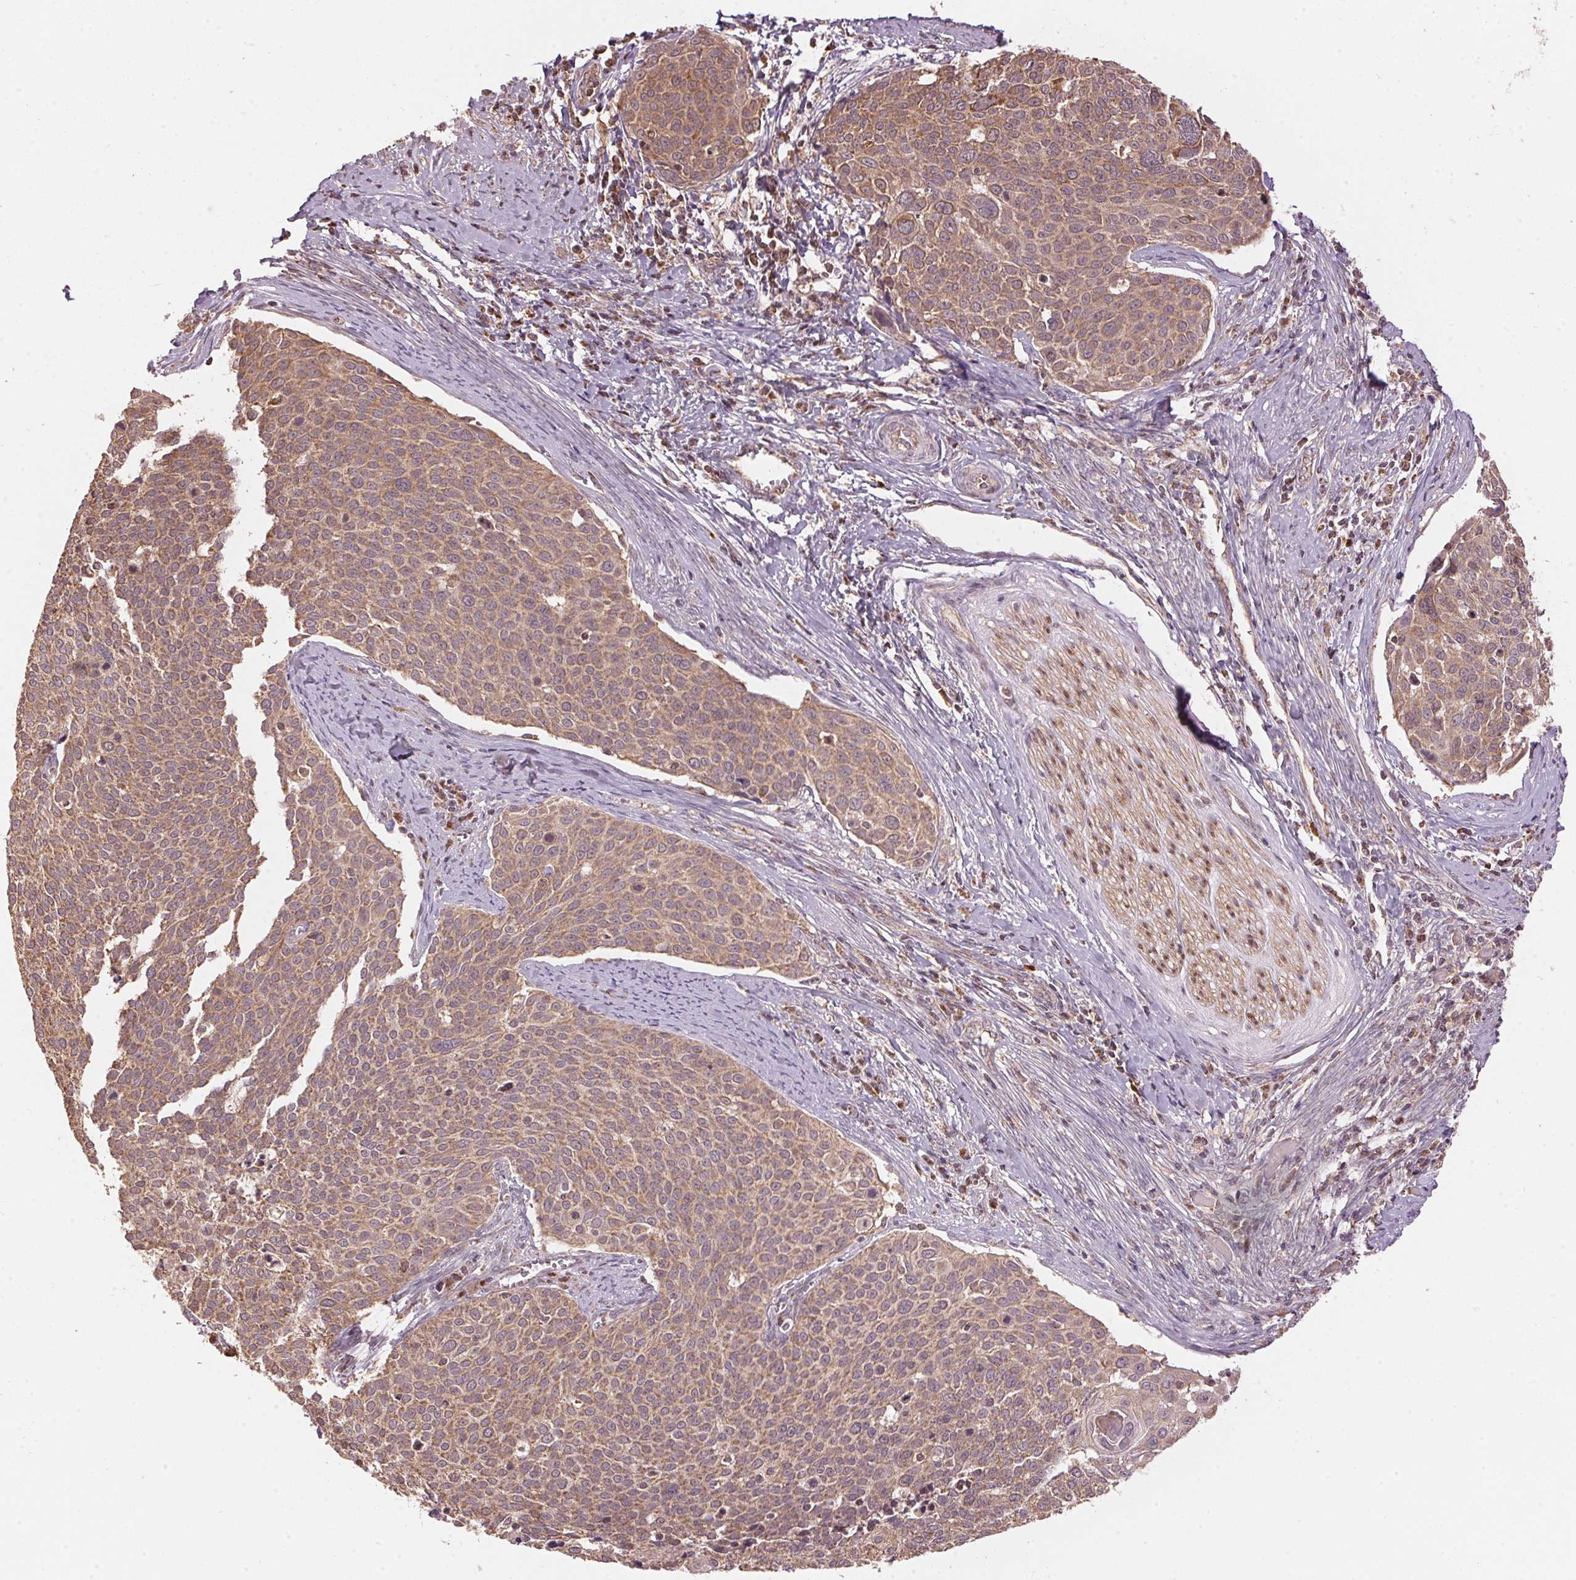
{"staining": {"intensity": "moderate", "quantity": ">75%", "location": "cytoplasmic/membranous"}, "tissue": "cervical cancer", "cell_type": "Tumor cells", "image_type": "cancer", "snomed": [{"axis": "morphology", "description": "Squamous cell carcinoma, NOS"}, {"axis": "topography", "description": "Cervix"}], "caption": "Immunohistochemistry staining of cervical cancer (squamous cell carcinoma), which displays medium levels of moderate cytoplasmic/membranous positivity in about >75% of tumor cells indicating moderate cytoplasmic/membranous protein expression. The staining was performed using DAB (3,3'-diaminobenzidine) (brown) for protein detection and nuclei were counterstained in hematoxylin (blue).", "gene": "ARHGAP6", "patient": {"sex": "female", "age": 39}}